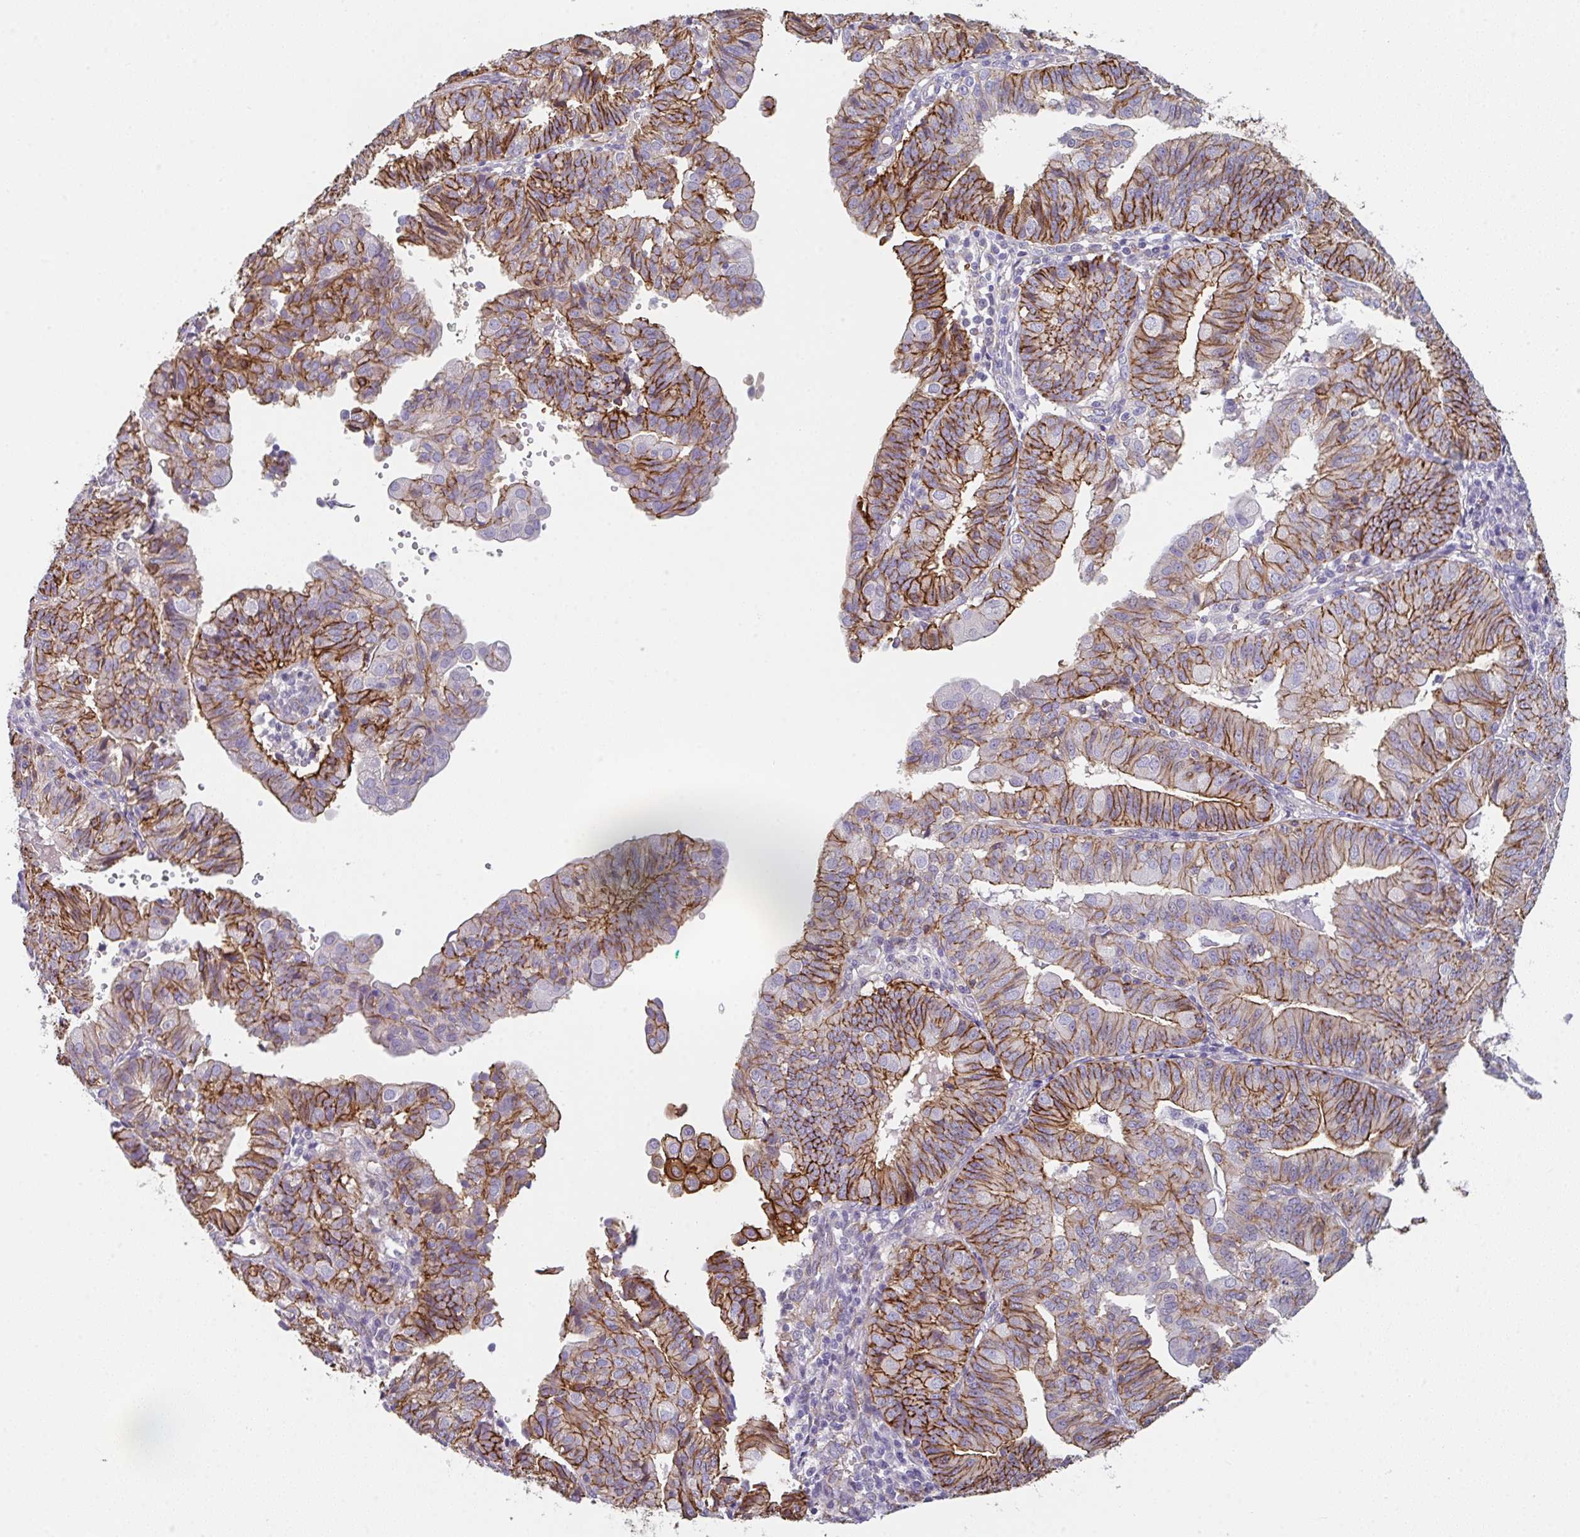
{"staining": {"intensity": "strong", "quantity": ">75%", "location": "cytoplasmic/membranous"}, "tissue": "endometrial cancer", "cell_type": "Tumor cells", "image_type": "cancer", "snomed": [{"axis": "morphology", "description": "Adenocarcinoma, NOS"}, {"axis": "topography", "description": "Endometrium"}], "caption": "Human endometrial cancer (adenocarcinoma) stained with a protein marker demonstrates strong staining in tumor cells.", "gene": "DBN1", "patient": {"sex": "female", "age": 56}}